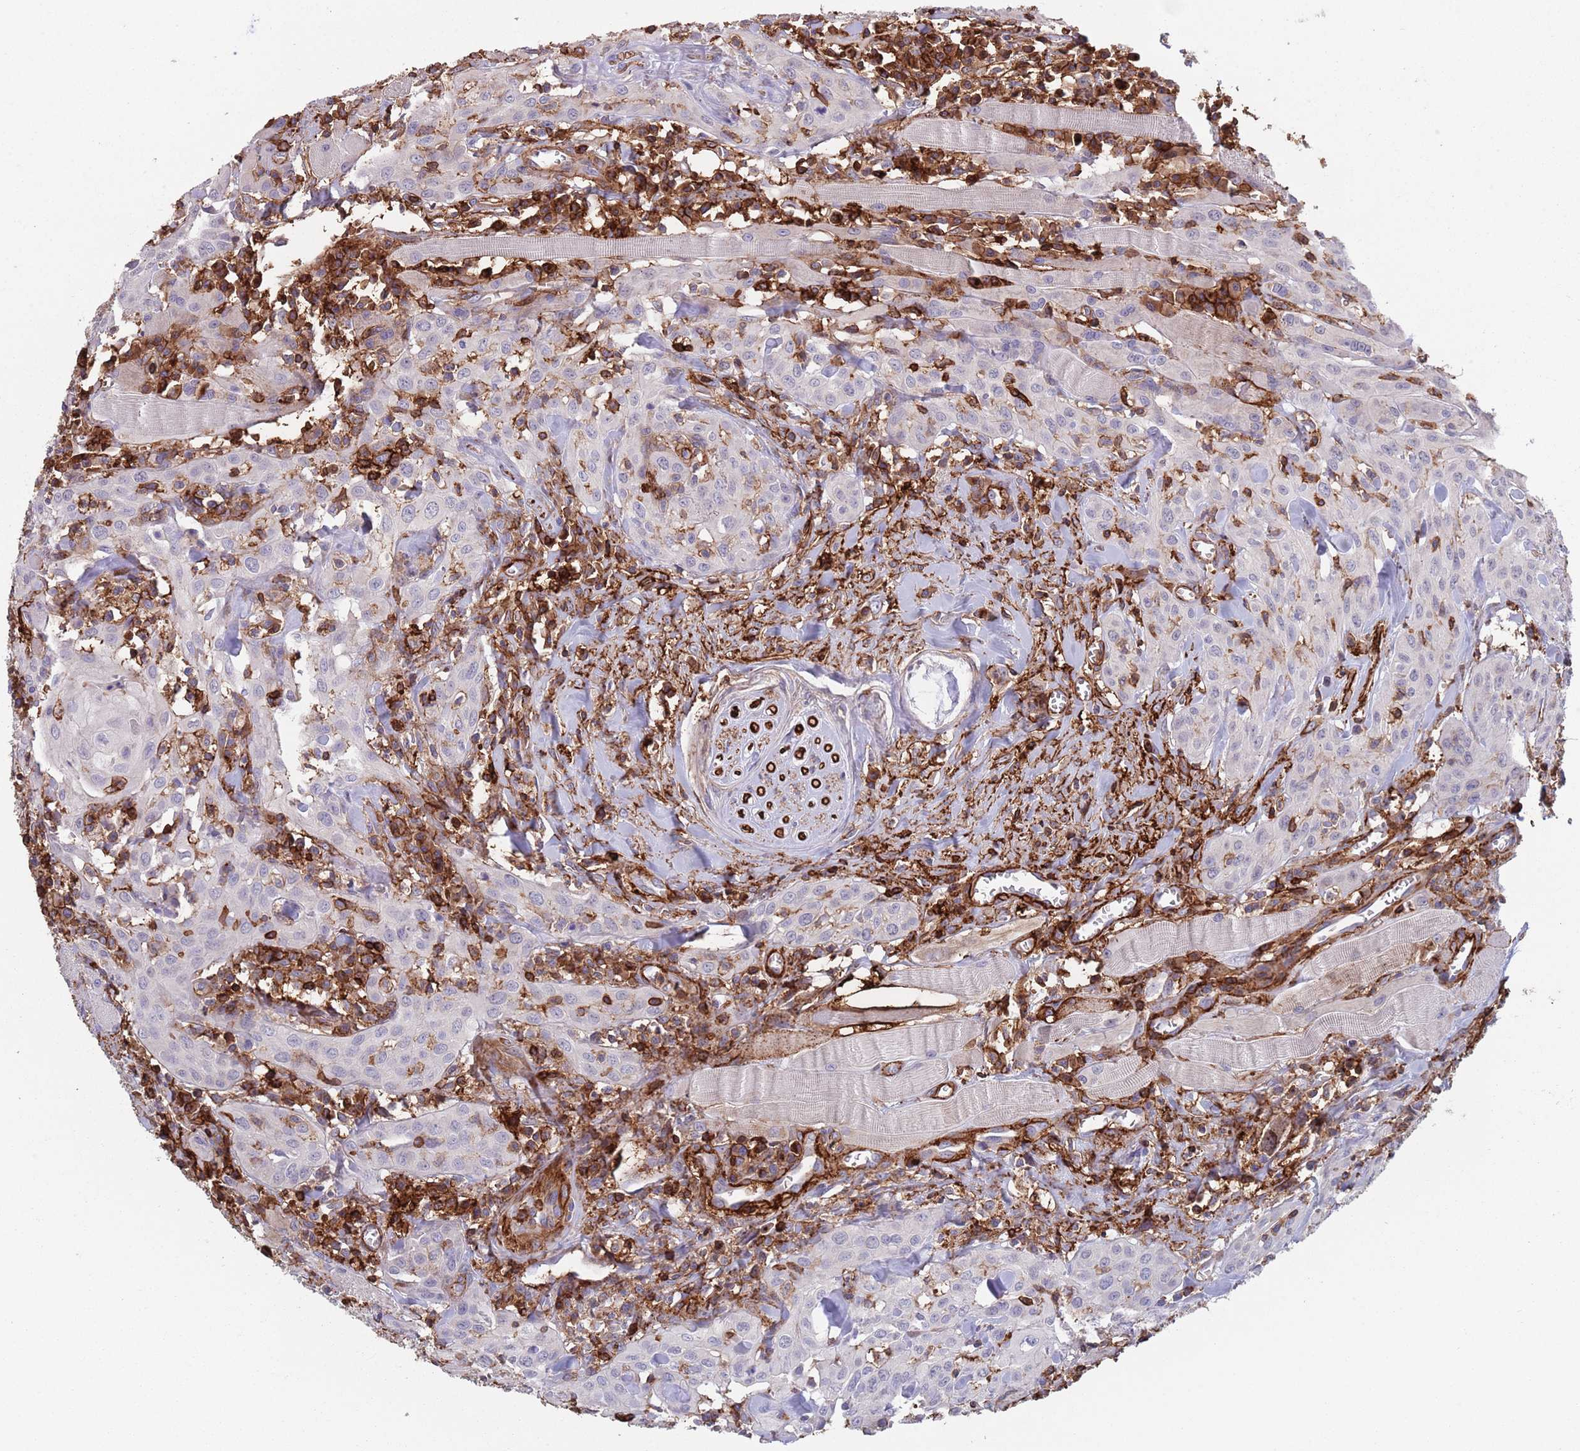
{"staining": {"intensity": "negative", "quantity": "none", "location": "none"}, "tissue": "head and neck cancer", "cell_type": "Tumor cells", "image_type": "cancer", "snomed": [{"axis": "morphology", "description": "Squamous cell carcinoma, NOS"}, {"axis": "topography", "description": "Oral tissue"}, {"axis": "topography", "description": "Head-Neck"}], "caption": "Micrograph shows no protein expression in tumor cells of squamous cell carcinoma (head and neck) tissue. (Stains: DAB (3,3'-diaminobenzidine) IHC with hematoxylin counter stain, Microscopy: brightfield microscopy at high magnification).", "gene": "RNF144A", "patient": {"sex": "female", "age": 70}}